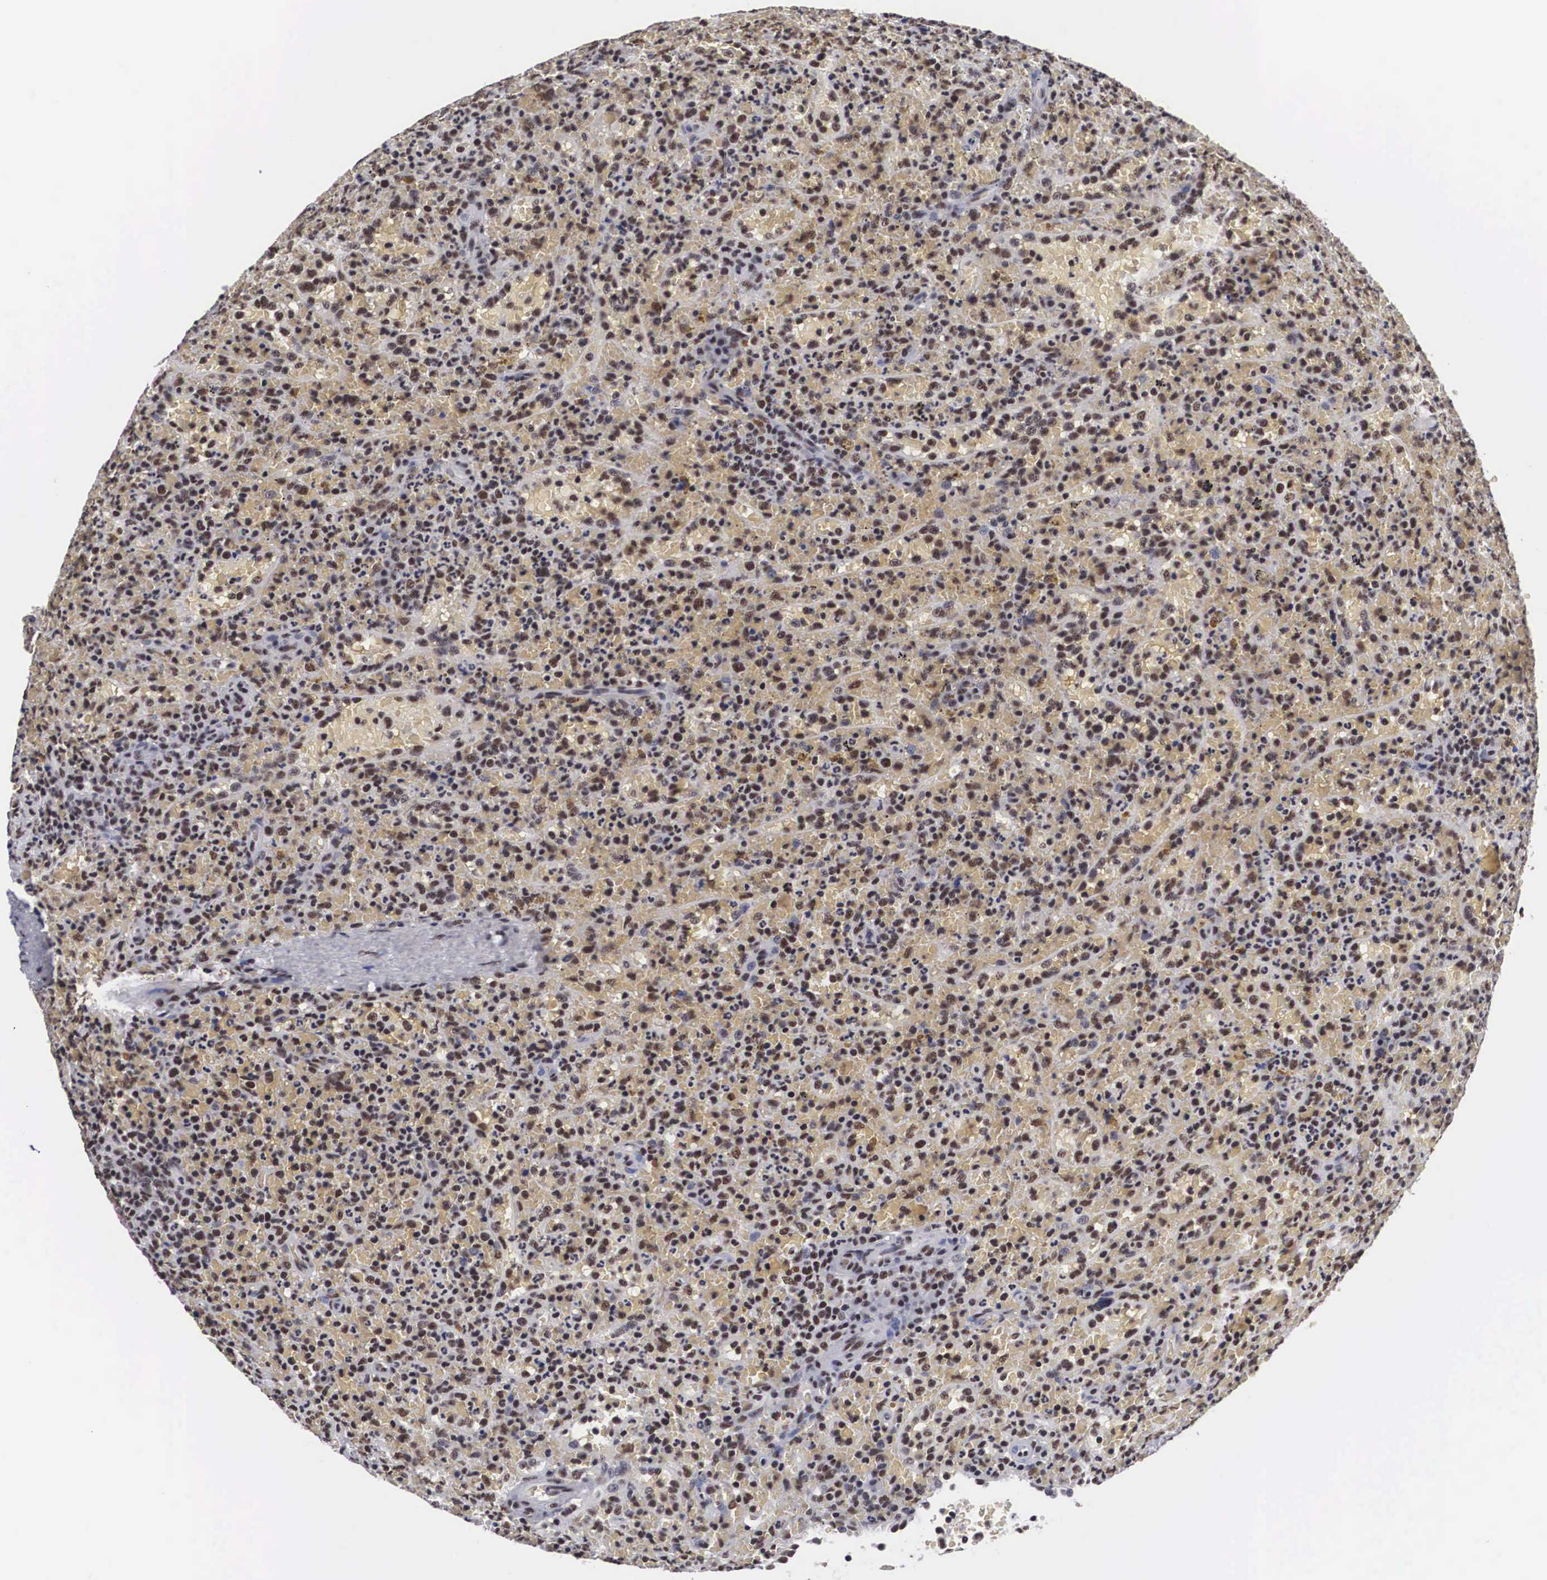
{"staining": {"intensity": "weak", "quantity": ">75%", "location": "nuclear"}, "tissue": "lymphoma", "cell_type": "Tumor cells", "image_type": "cancer", "snomed": [{"axis": "morphology", "description": "Malignant lymphoma, non-Hodgkin's type, High grade"}, {"axis": "topography", "description": "Spleen"}, {"axis": "topography", "description": "Lymph node"}], "caption": "Immunohistochemistry (DAB) staining of lymphoma reveals weak nuclear protein expression in approximately >75% of tumor cells.", "gene": "ACIN1", "patient": {"sex": "female", "age": 70}}